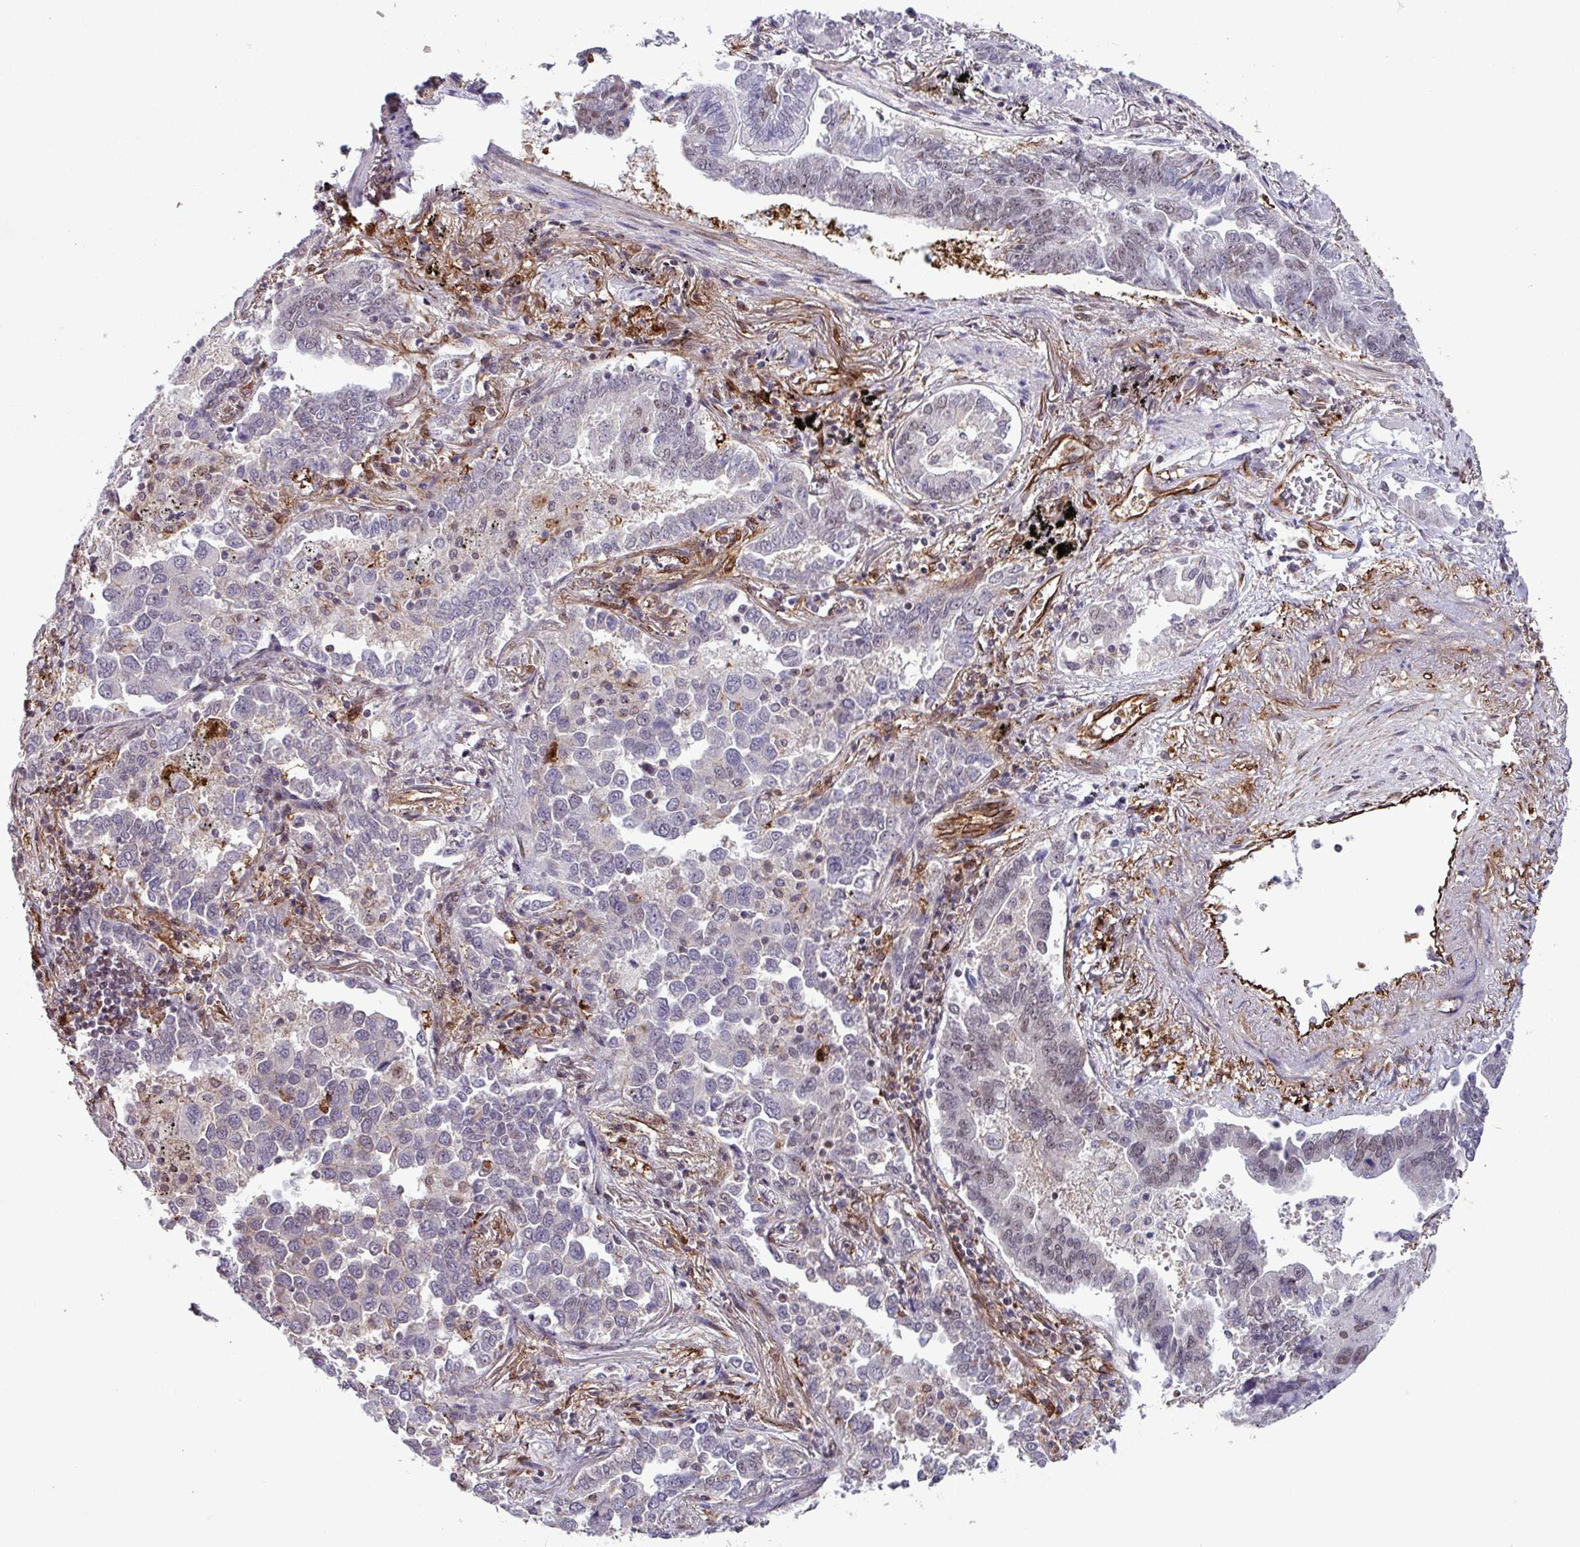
{"staining": {"intensity": "moderate", "quantity": "25%-75%", "location": "cytoplasmic/membranous"}, "tissue": "lung cancer", "cell_type": "Tumor cells", "image_type": "cancer", "snomed": [{"axis": "morphology", "description": "Adenocarcinoma, NOS"}, {"axis": "topography", "description": "Lung"}], "caption": "Immunohistochemical staining of lung cancer displays moderate cytoplasmic/membranous protein expression in approximately 25%-75% of tumor cells.", "gene": "CHD3", "patient": {"sex": "male", "age": 67}}